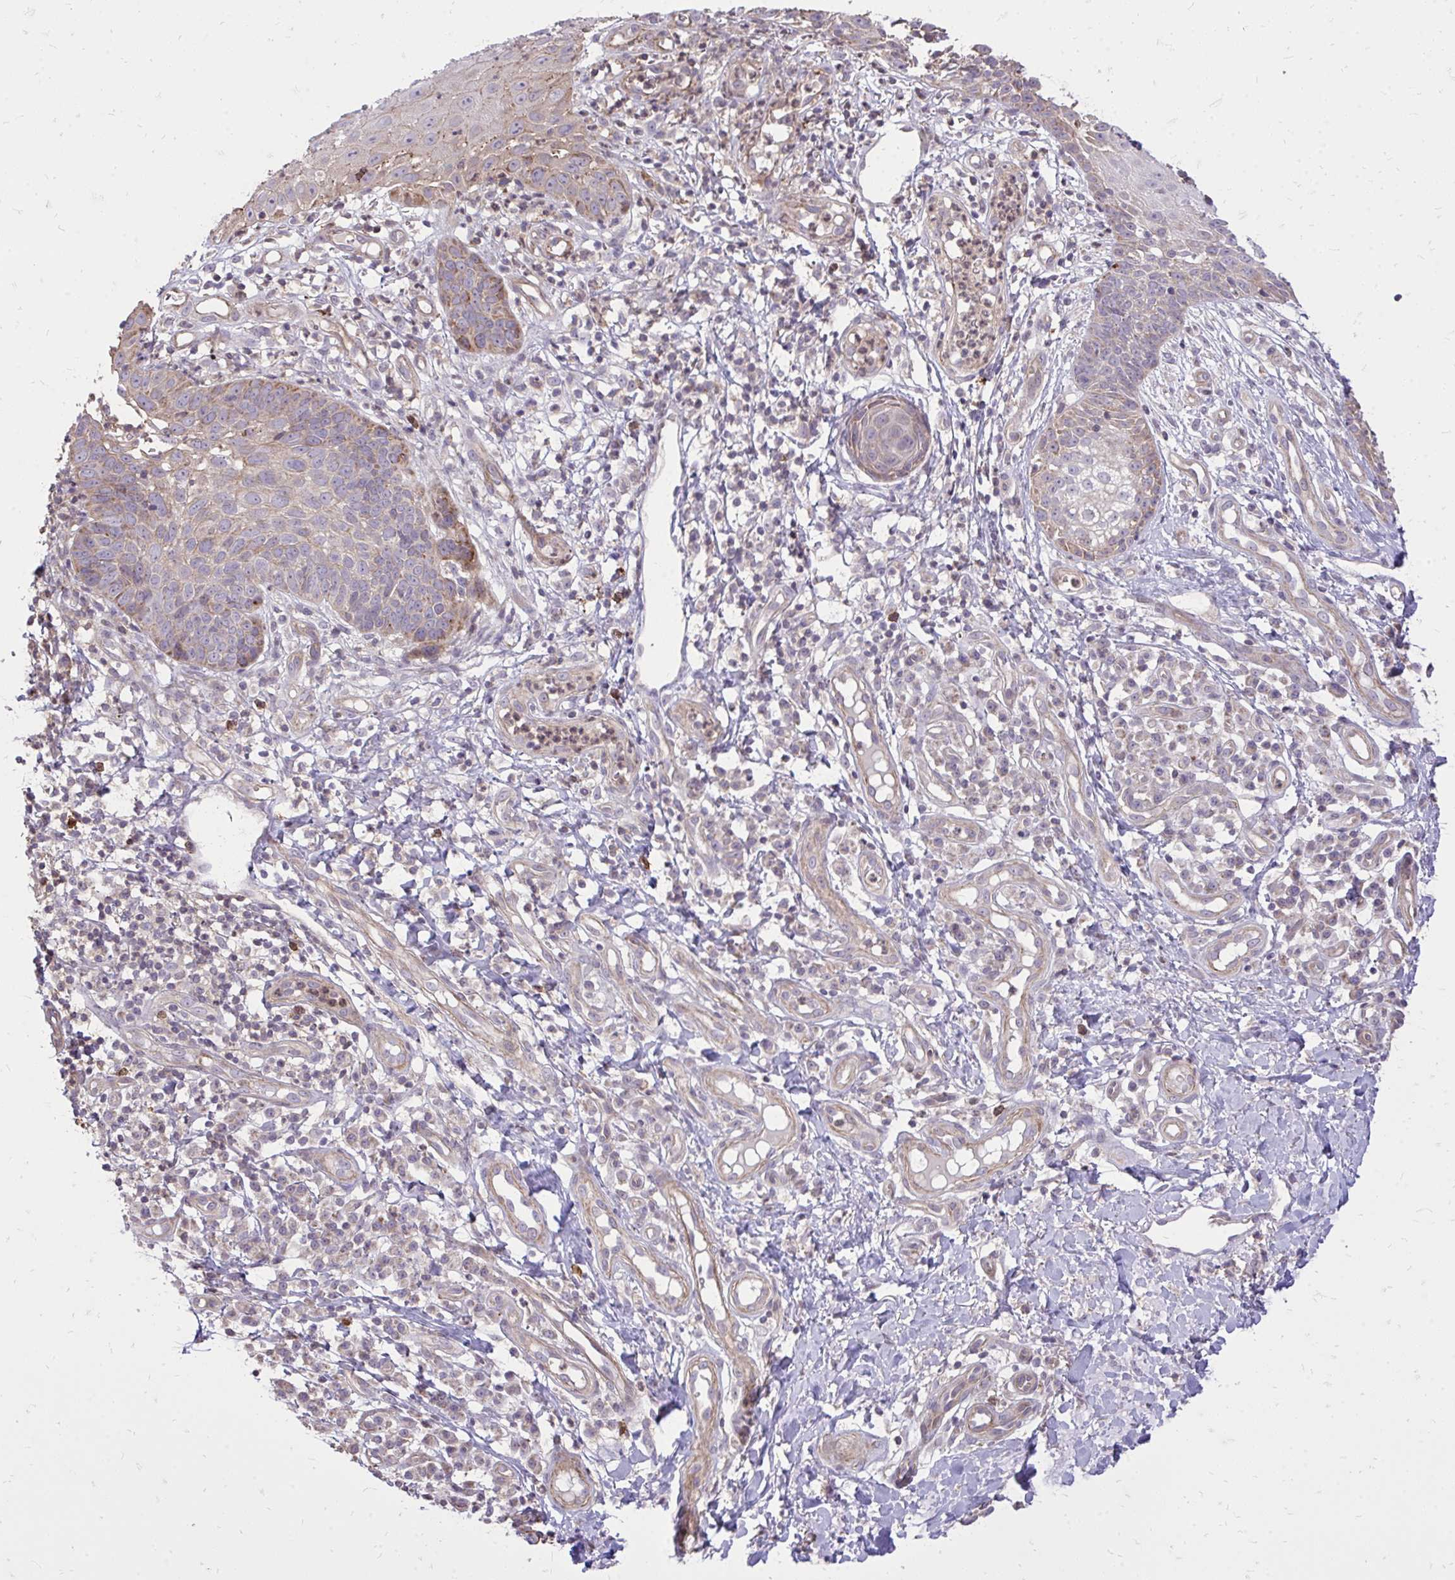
{"staining": {"intensity": "moderate", "quantity": "<25%", "location": "cytoplasmic/membranous"}, "tissue": "skin cancer", "cell_type": "Tumor cells", "image_type": "cancer", "snomed": [{"axis": "morphology", "description": "Basal cell carcinoma"}, {"axis": "topography", "description": "Skin"}, {"axis": "topography", "description": "Skin of leg"}], "caption": "Skin cancer (basal cell carcinoma) stained with immunohistochemistry (IHC) reveals moderate cytoplasmic/membranous positivity in approximately <25% of tumor cells. (DAB (3,3'-diaminobenzidine) IHC with brightfield microscopy, high magnification).", "gene": "SLC7A5", "patient": {"sex": "female", "age": 87}}